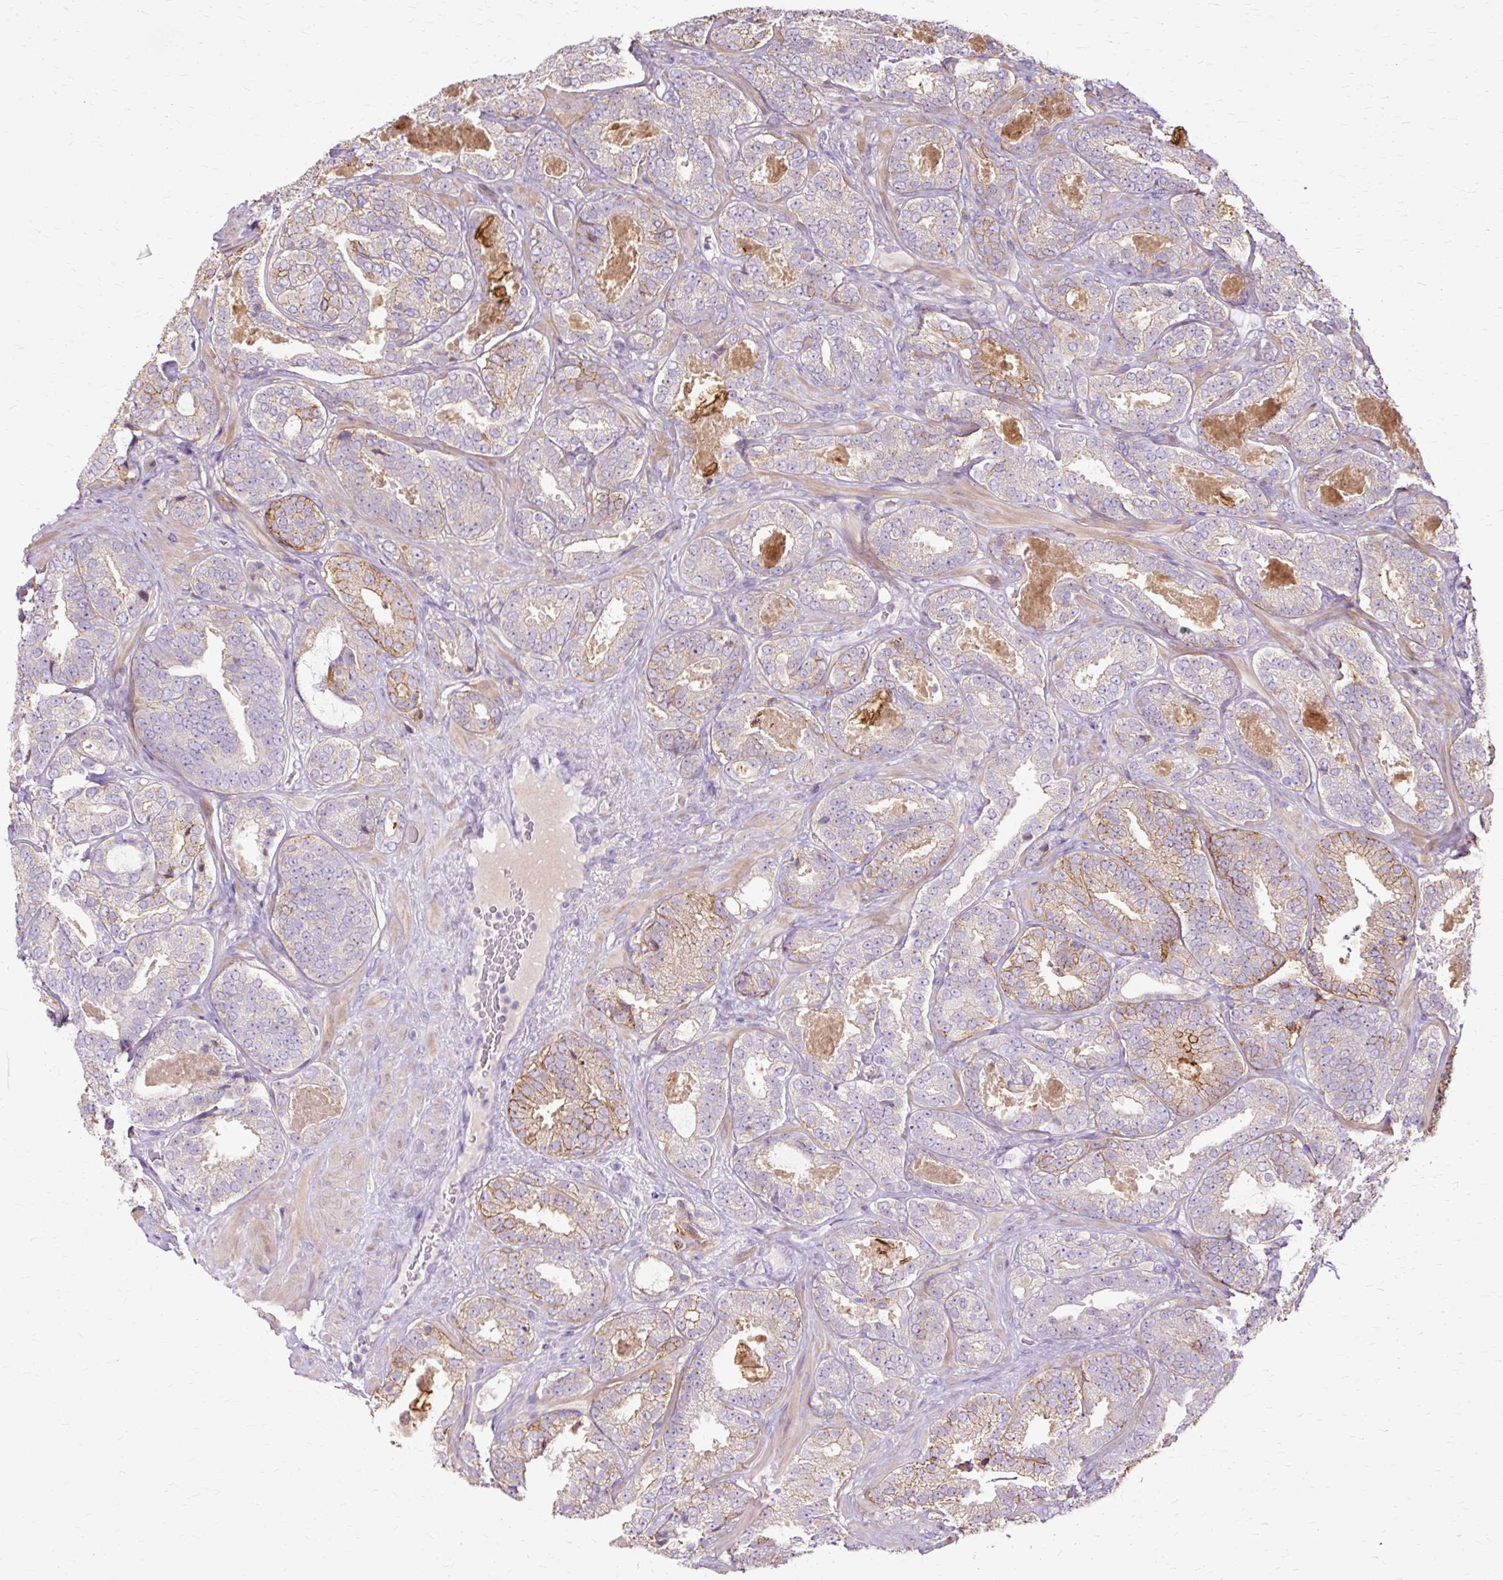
{"staining": {"intensity": "moderate", "quantity": "<25%", "location": "cytoplasmic/membranous"}, "tissue": "prostate cancer", "cell_type": "Tumor cells", "image_type": "cancer", "snomed": [{"axis": "morphology", "description": "Adenocarcinoma, High grade"}, {"axis": "topography", "description": "Prostate"}], "caption": "Brown immunohistochemical staining in prostate cancer (adenocarcinoma (high-grade)) exhibits moderate cytoplasmic/membranous expression in approximately <25% of tumor cells. Ihc stains the protein of interest in brown and the nuclei are stained blue.", "gene": "TSPAN8", "patient": {"sex": "male", "age": 65}}